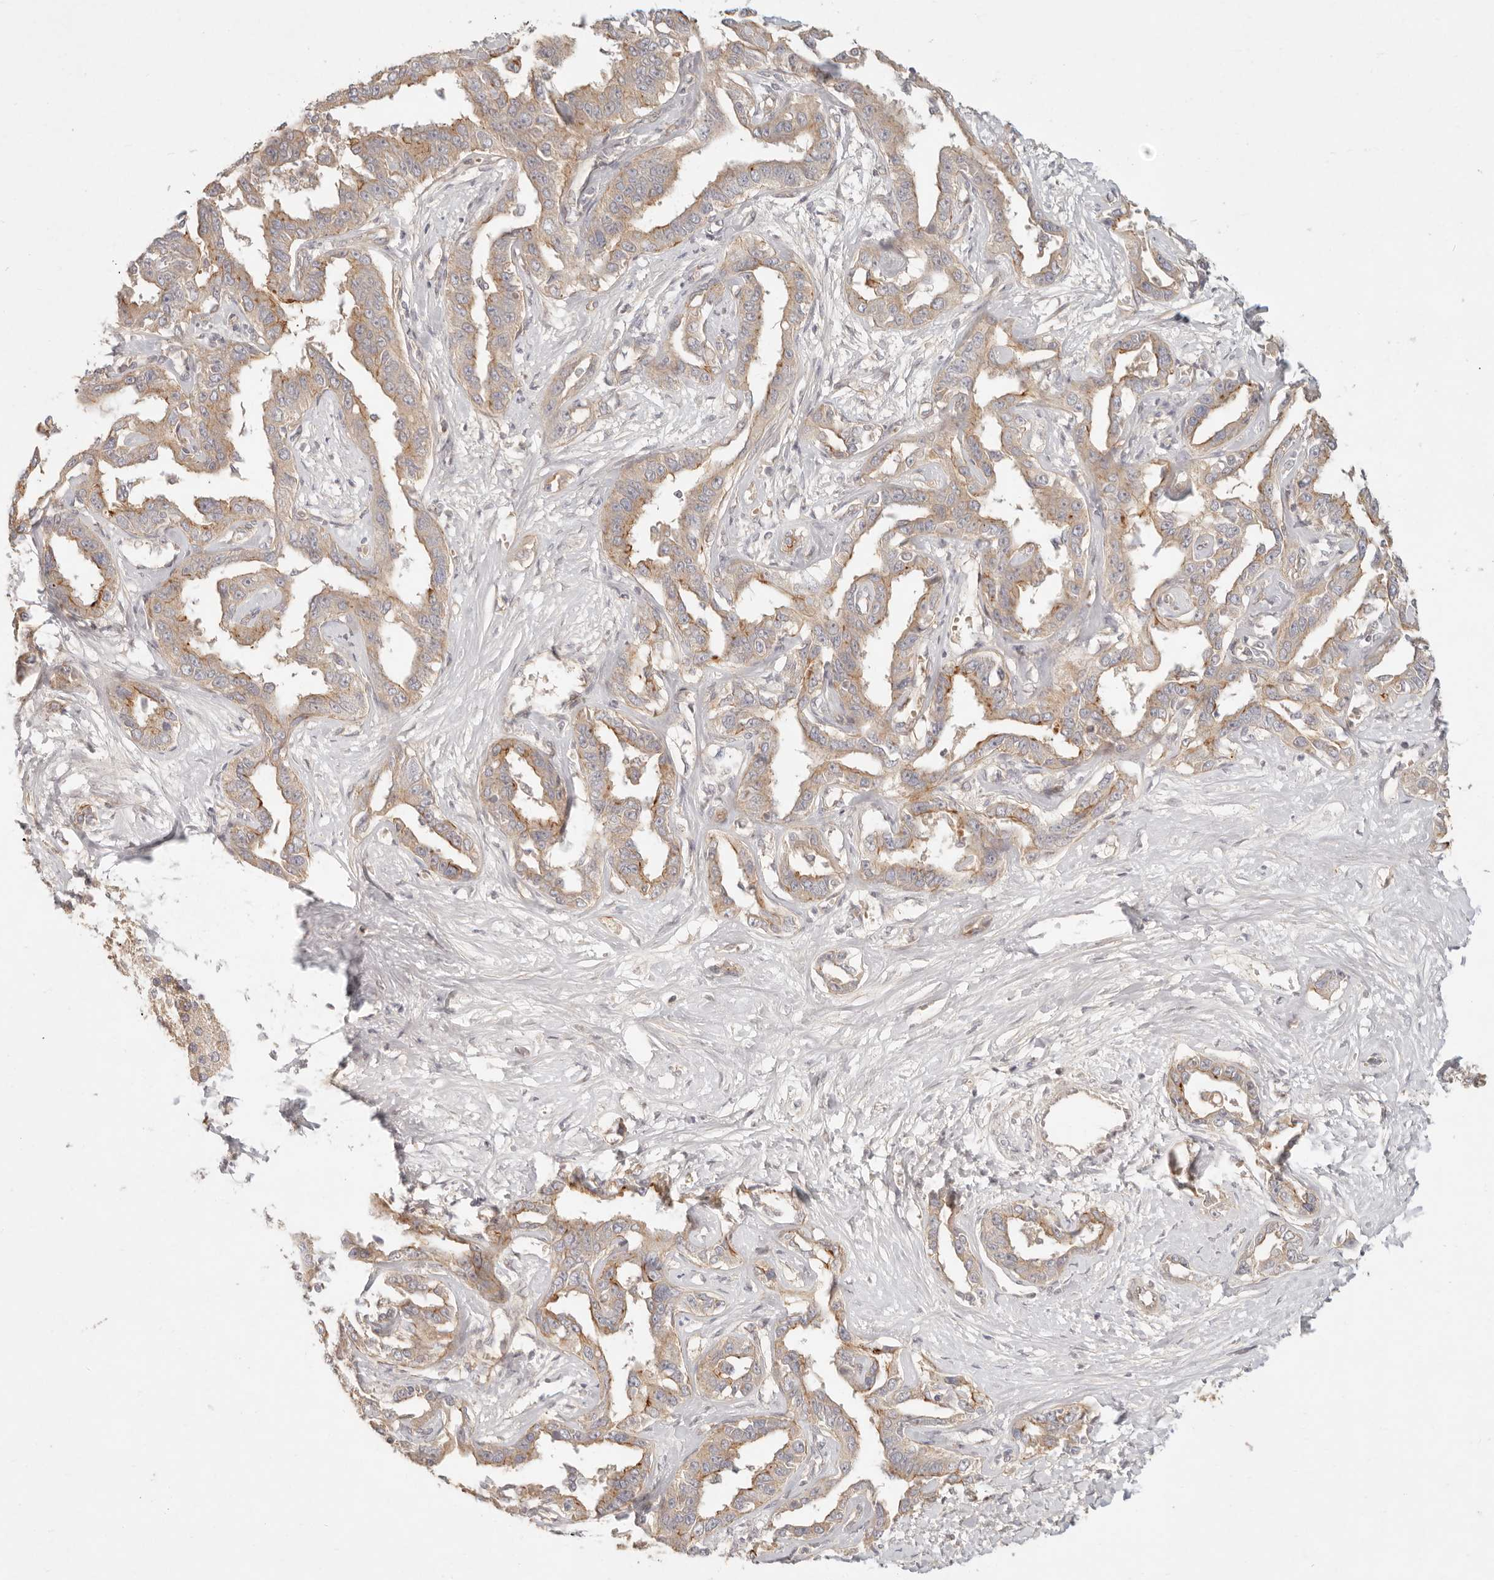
{"staining": {"intensity": "moderate", "quantity": "25%-75%", "location": "cytoplasmic/membranous"}, "tissue": "liver cancer", "cell_type": "Tumor cells", "image_type": "cancer", "snomed": [{"axis": "morphology", "description": "Cholangiocarcinoma"}, {"axis": "topography", "description": "Liver"}], "caption": "Tumor cells reveal medium levels of moderate cytoplasmic/membranous staining in about 25%-75% of cells in human liver cholangiocarcinoma. (IHC, brightfield microscopy, high magnification).", "gene": "PPP1R3B", "patient": {"sex": "male", "age": 59}}